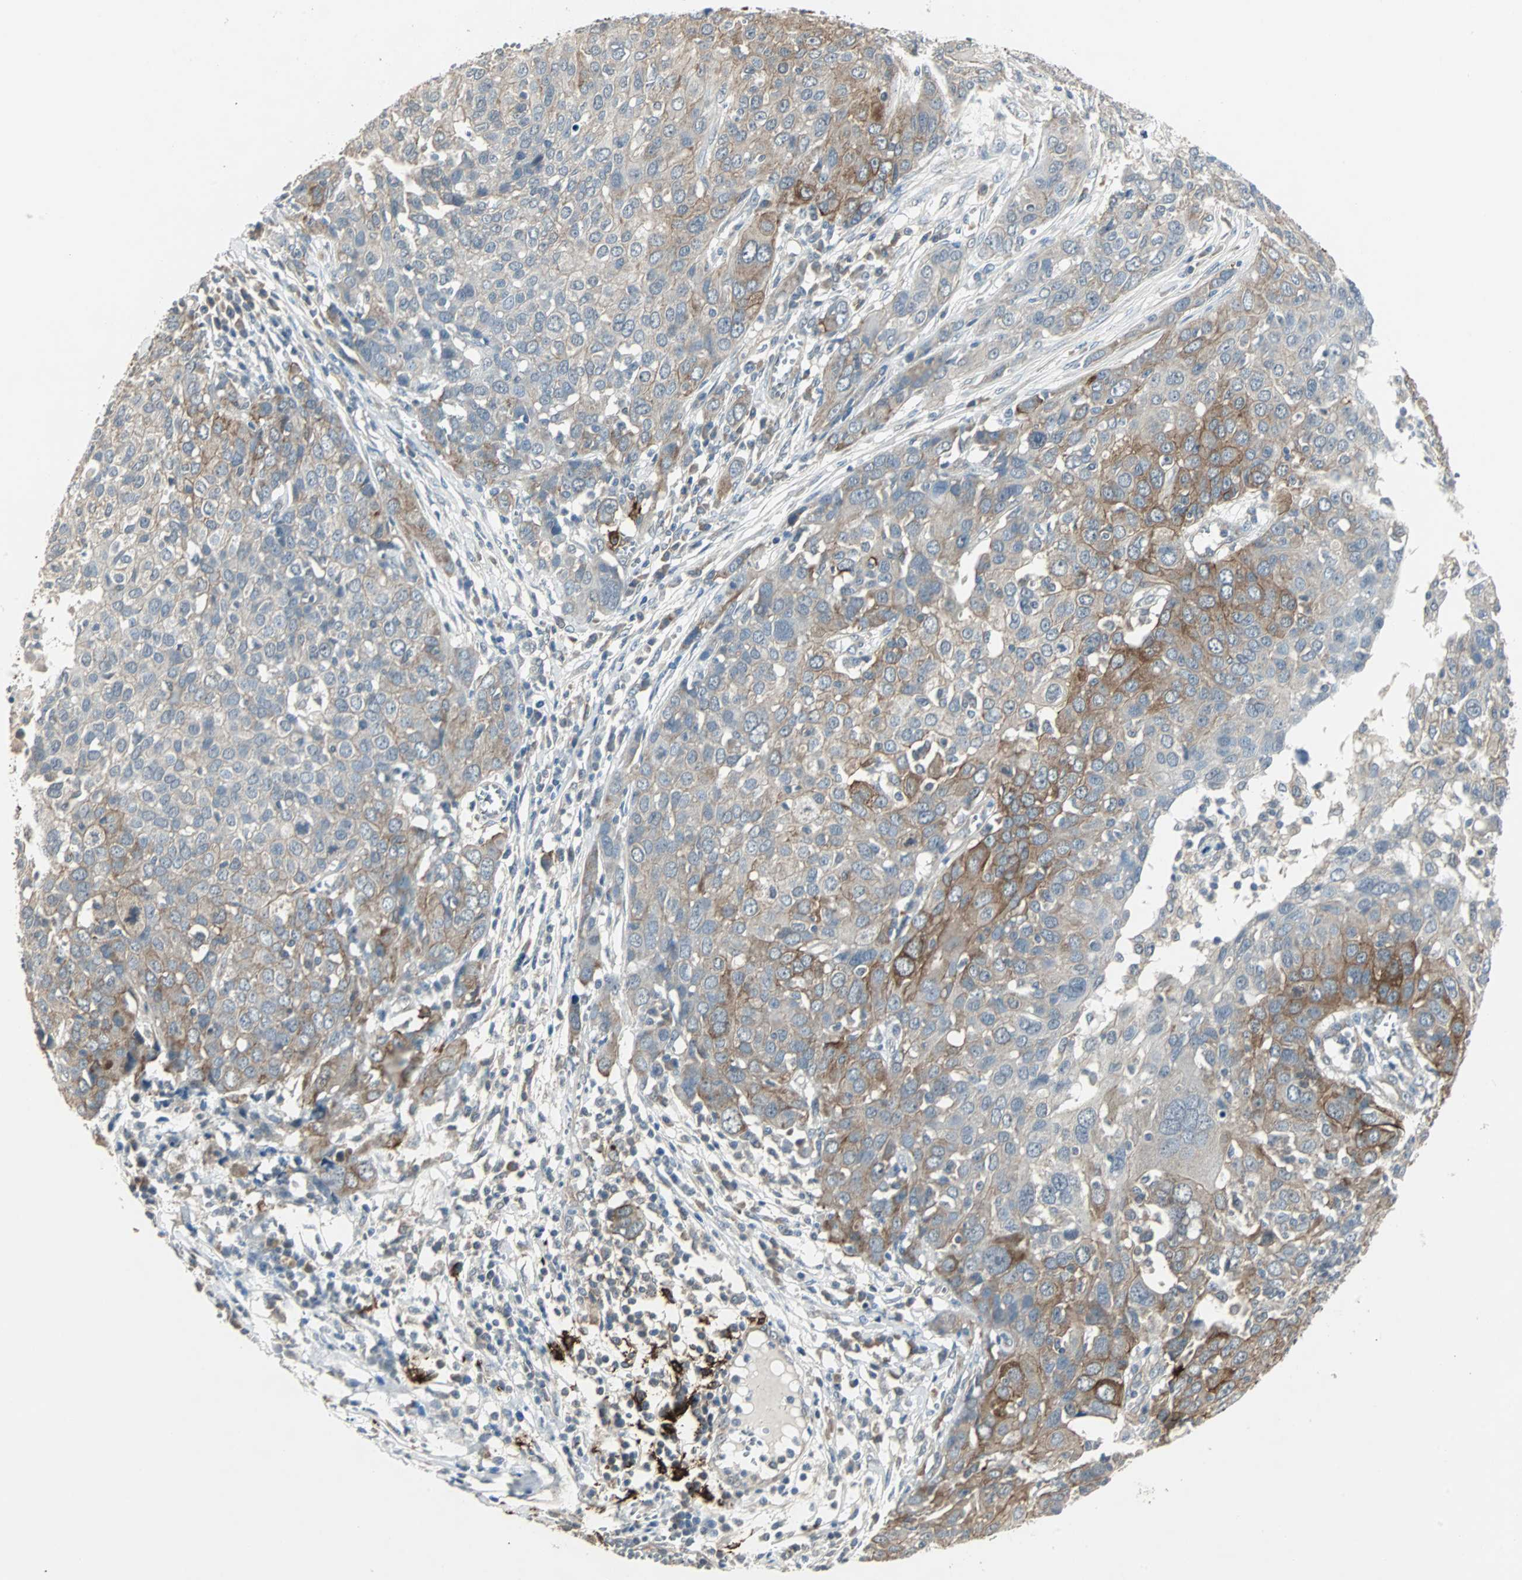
{"staining": {"intensity": "moderate", "quantity": "25%-75%", "location": "cytoplasmic/membranous"}, "tissue": "ovarian cancer", "cell_type": "Tumor cells", "image_type": "cancer", "snomed": [{"axis": "morphology", "description": "Carcinoma, endometroid"}, {"axis": "topography", "description": "Ovary"}], "caption": "Immunohistochemistry image of human ovarian cancer stained for a protein (brown), which exhibits medium levels of moderate cytoplasmic/membranous expression in about 25%-75% of tumor cells.", "gene": "CMC2", "patient": {"sex": "female", "age": 50}}